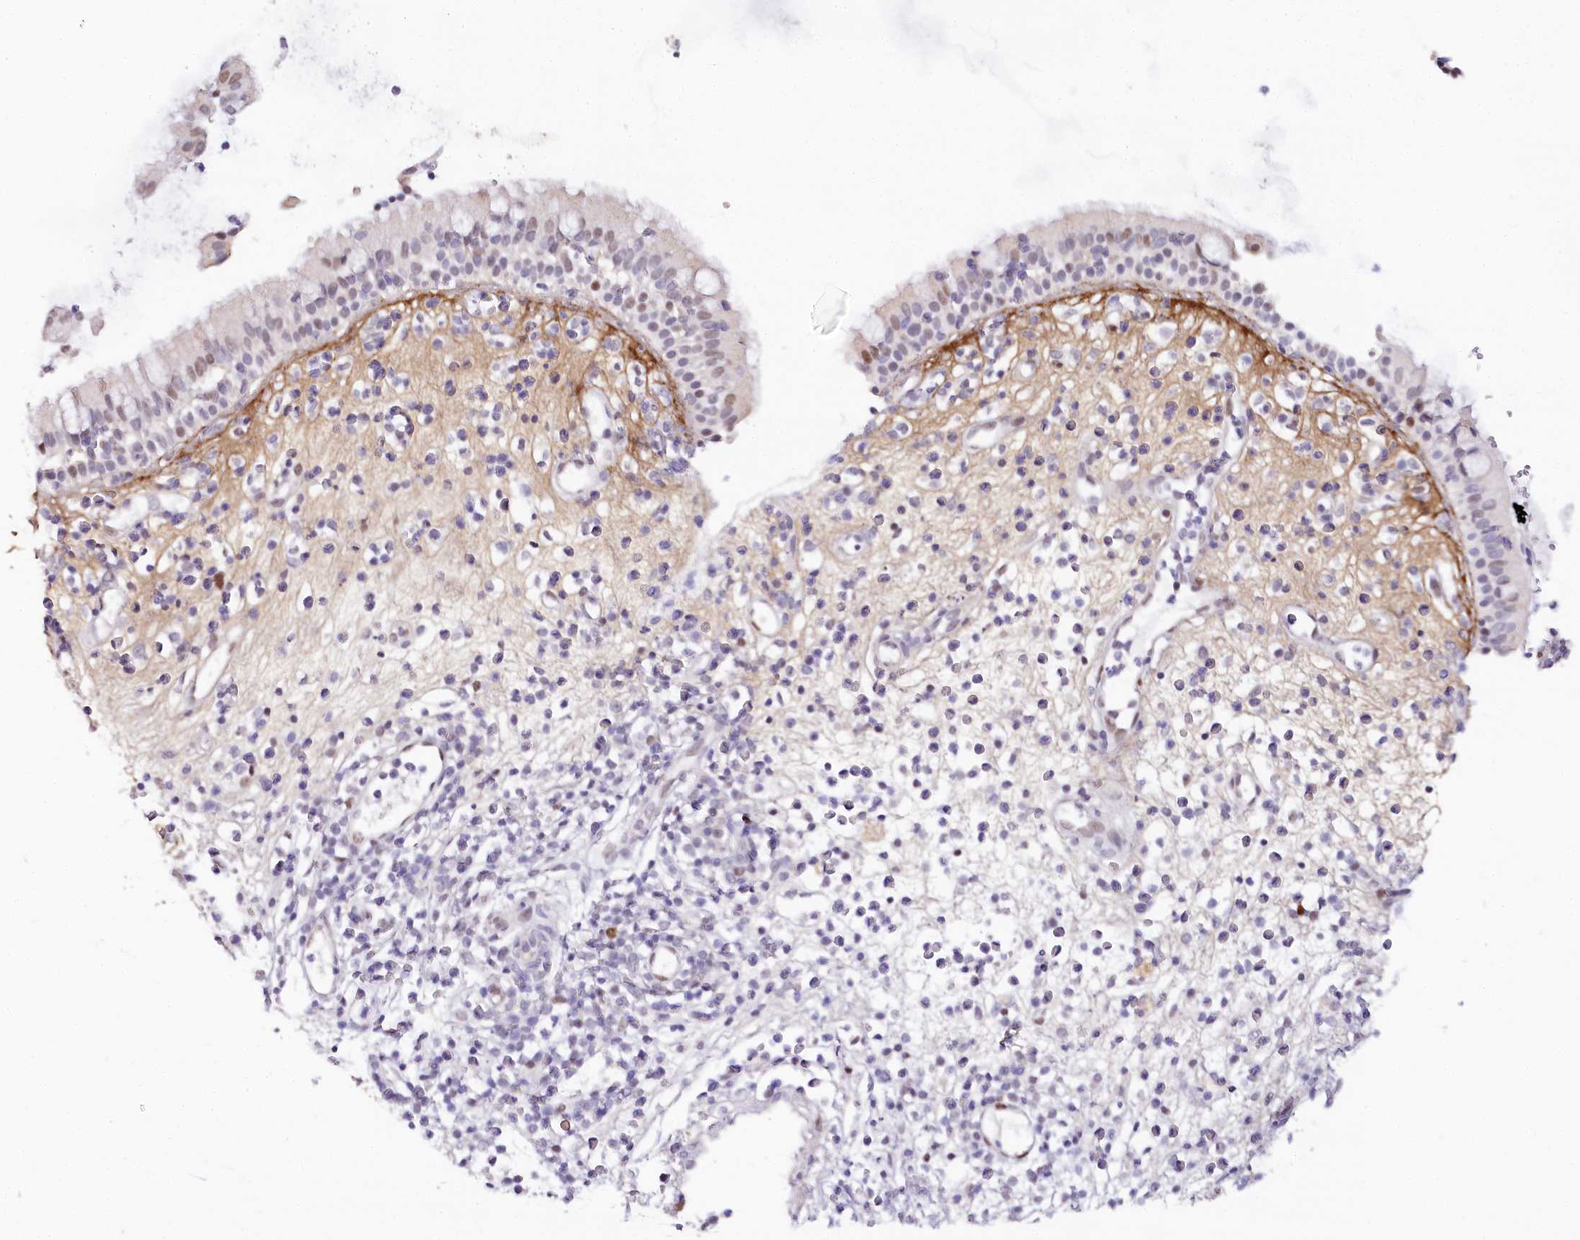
{"staining": {"intensity": "weak", "quantity": "<25%", "location": "nuclear"}, "tissue": "nasopharynx", "cell_type": "Respiratory epithelial cells", "image_type": "normal", "snomed": [{"axis": "morphology", "description": "Normal tissue, NOS"}, {"axis": "morphology", "description": "Inflammation, NOS"}, {"axis": "topography", "description": "Nasopharynx"}], "caption": "IHC histopathology image of normal nasopharynx: nasopharynx stained with DAB (3,3'-diaminobenzidine) demonstrates no significant protein expression in respiratory epithelial cells.", "gene": "TP53", "patient": {"sex": "male", "age": 29}}